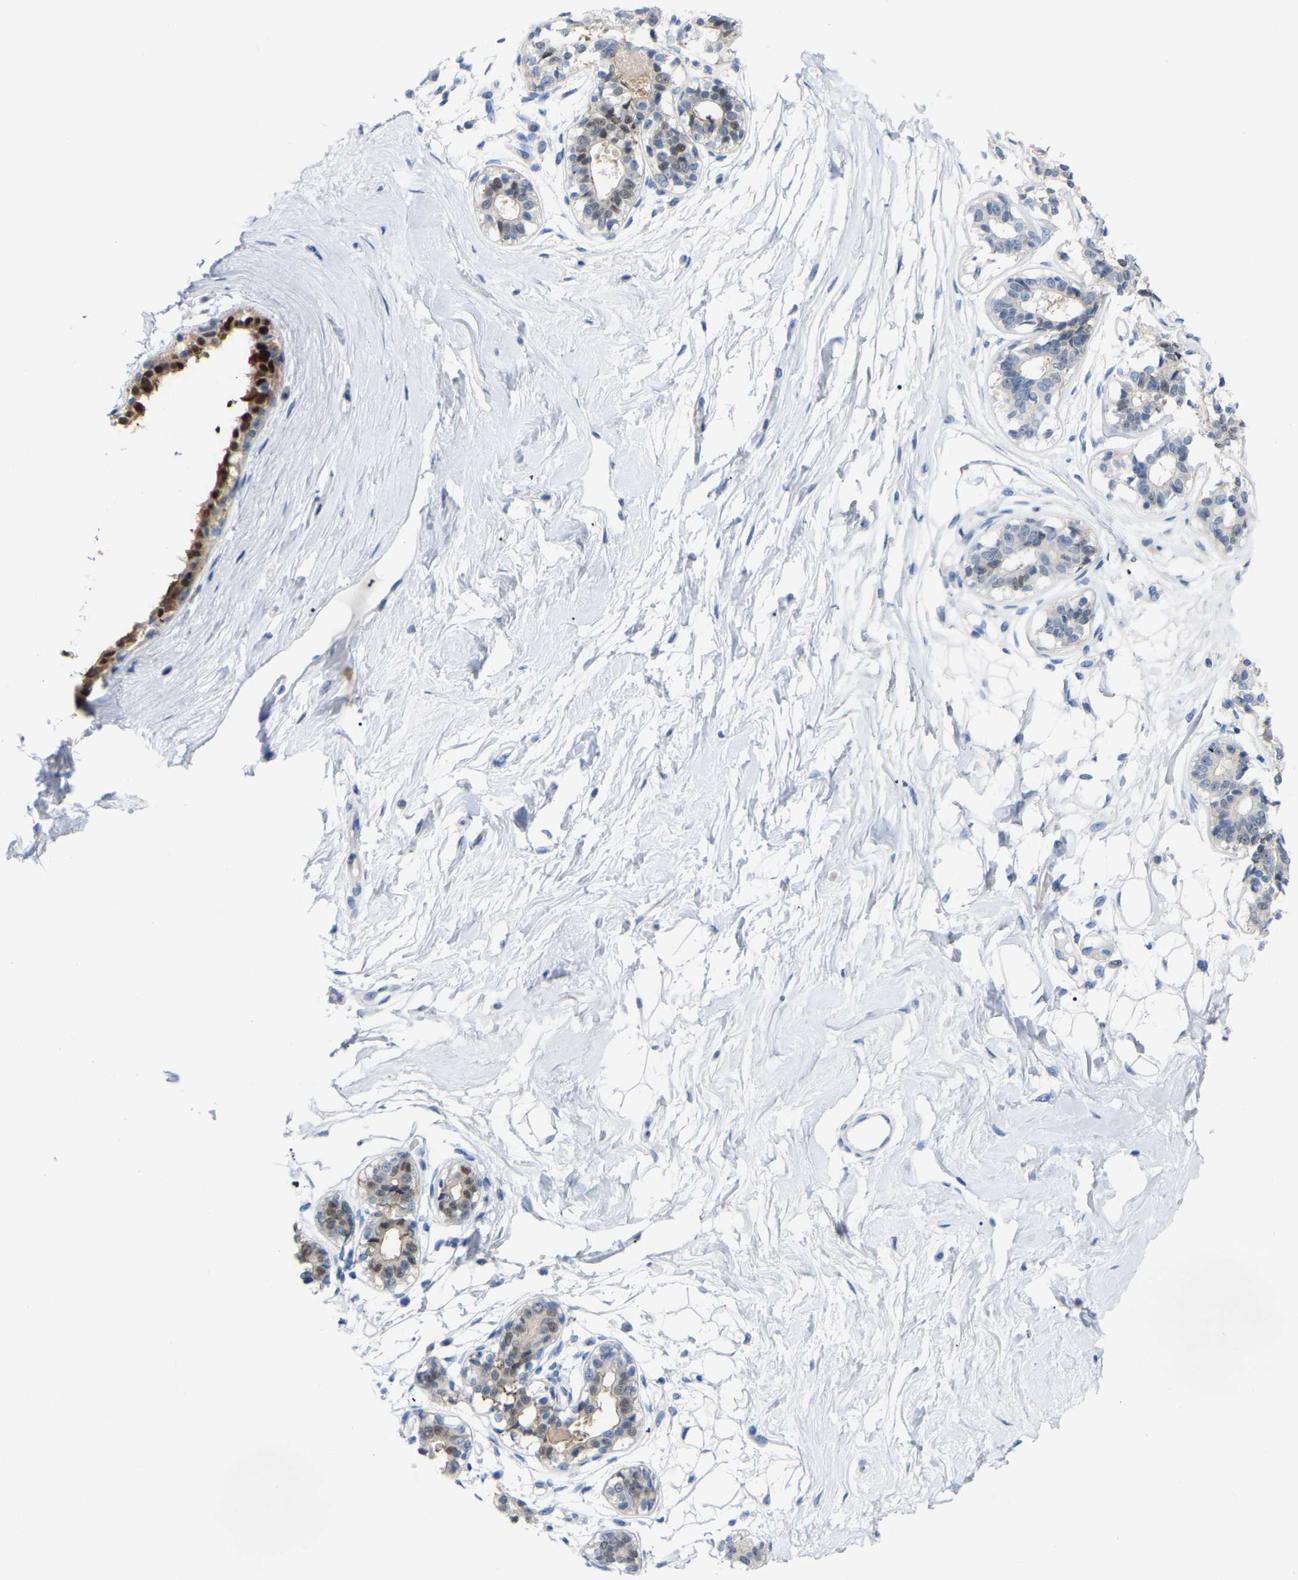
{"staining": {"intensity": "negative", "quantity": "none", "location": "none"}, "tissue": "breast", "cell_type": "Adipocytes", "image_type": "normal", "snomed": [{"axis": "morphology", "description": "Normal tissue, NOS"}, {"axis": "topography", "description": "Breast"}], "caption": "IHC of unremarkable human breast exhibits no positivity in adipocytes. (Brightfield microscopy of DAB immunohistochemistry (IHC) at high magnification).", "gene": "ABTB2", "patient": {"sex": "female", "age": 45}}